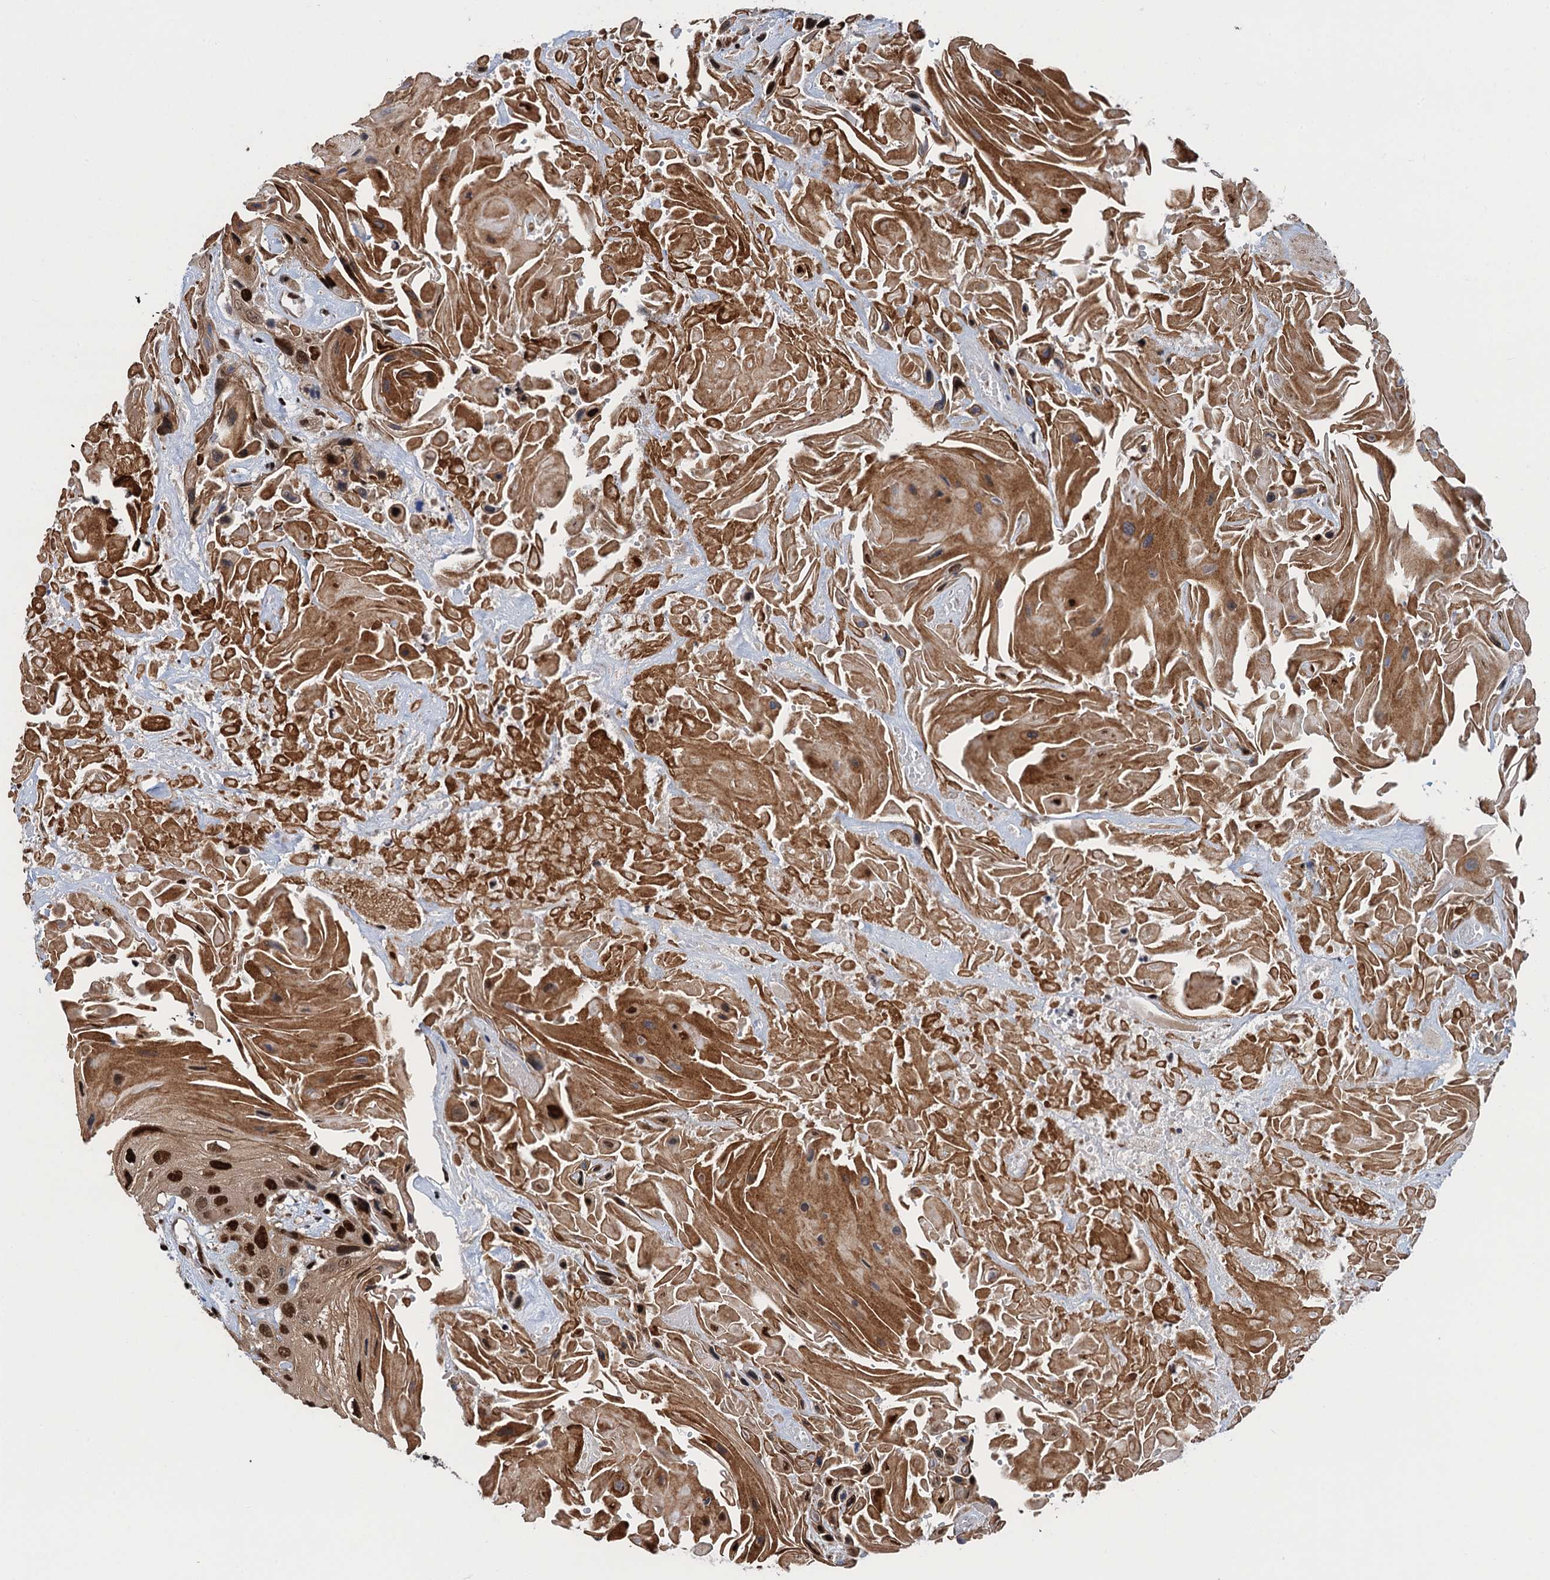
{"staining": {"intensity": "strong", "quantity": ">75%", "location": "cytoplasmic/membranous,nuclear"}, "tissue": "head and neck cancer", "cell_type": "Tumor cells", "image_type": "cancer", "snomed": [{"axis": "morphology", "description": "Squamous cell carcinoma, NOS"}, {"axis": "topography", "description": "Head-Neck"}], "caption": "Strong cytoplasmic/membranous and nuclear positivity for a protein is identified in about >75% of tumor cells of head and neck cancer using immunohistochemistry.", "gene": "PPP4R1", "patient": {"sex": "male", "age": 81}}